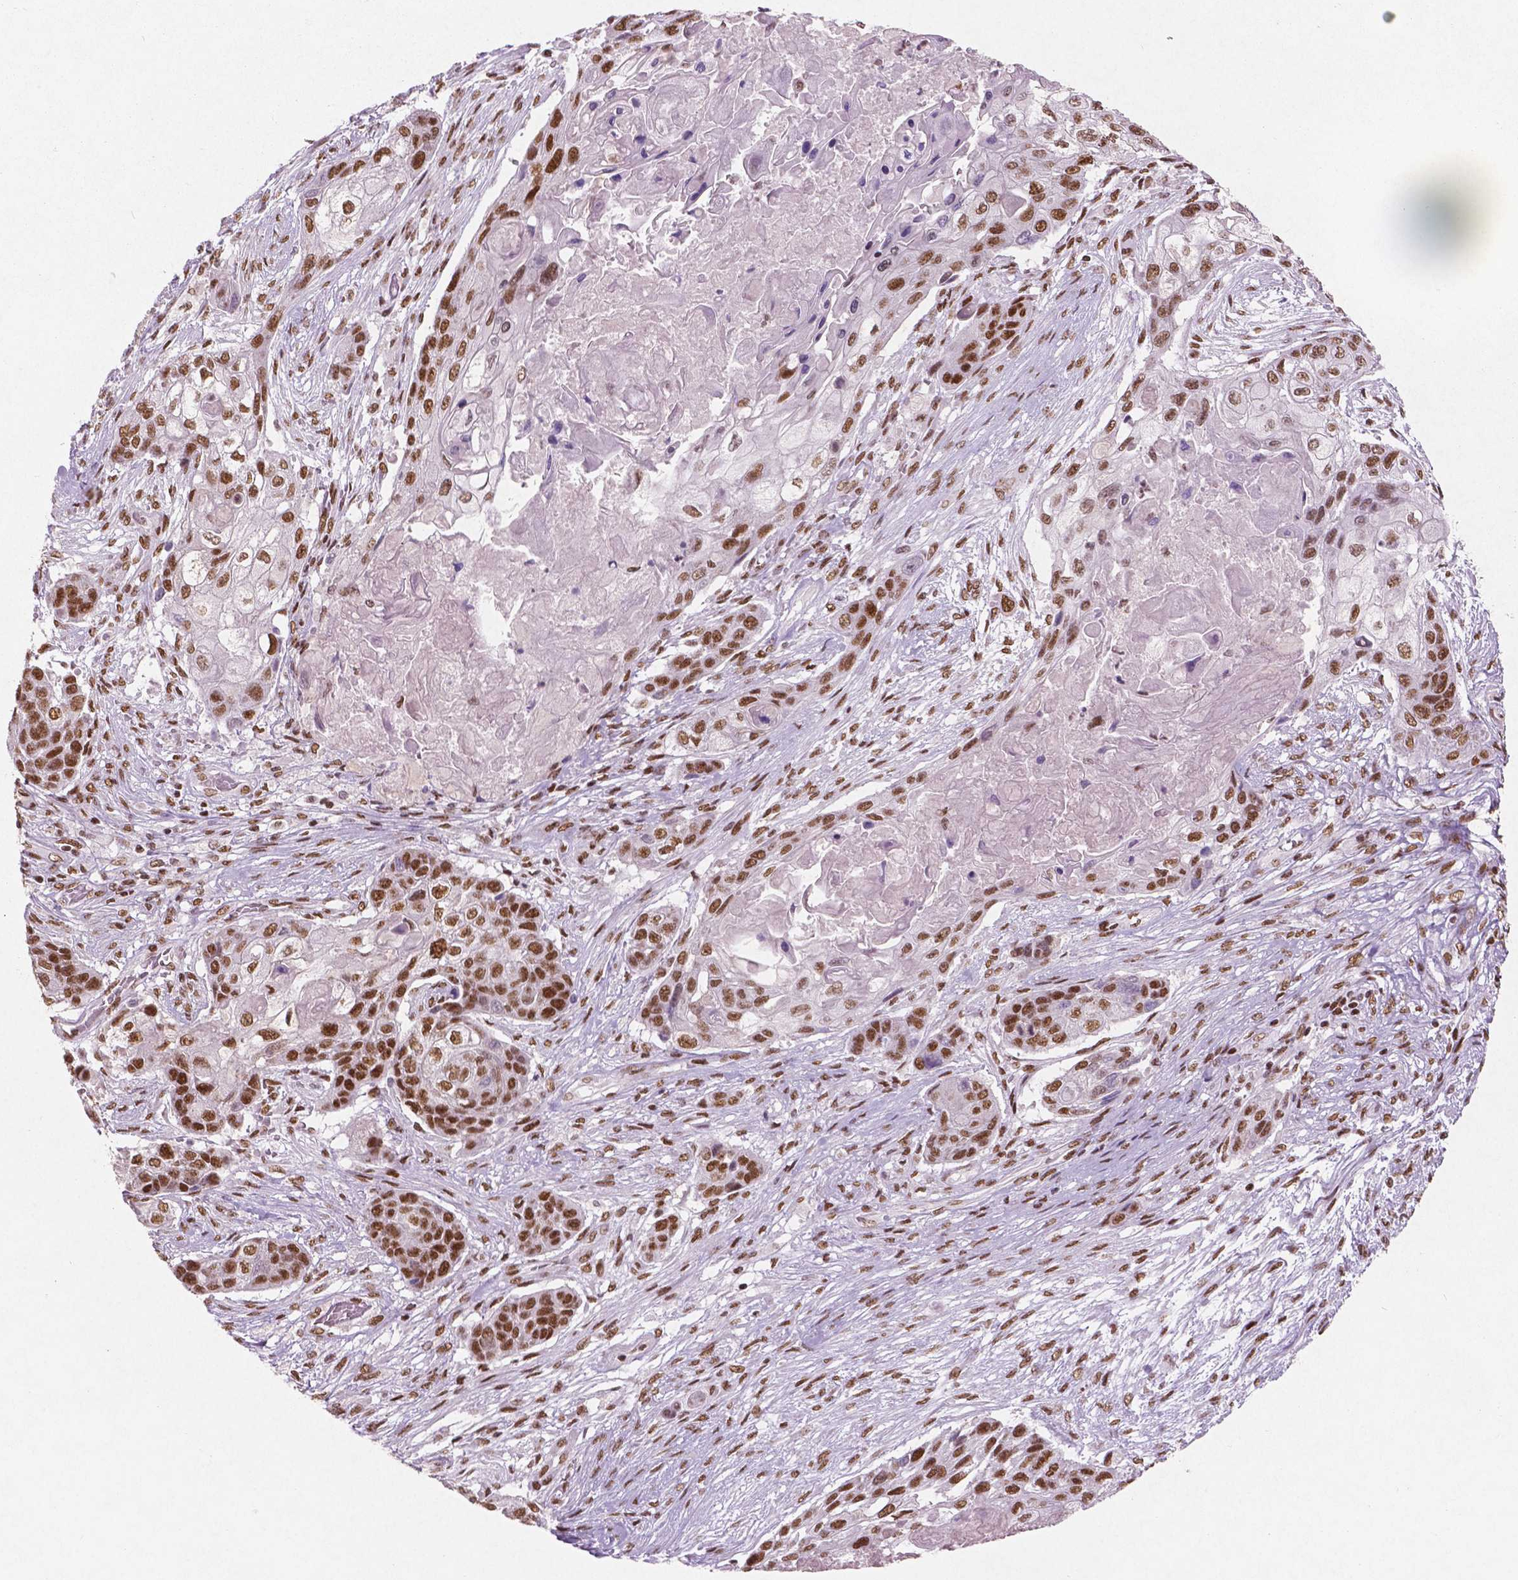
{"staining": {"intensity": "moderate", "quantity": ">75%", "location": "nuclear"}, "tissue": "lung cancer", "cell_type": "Tumor cells", "image_type": "cancer", "snomed": [{"axis": "morphology", "description": "Squamous cell carcinoma, NOS"}, {"axis": "topography", "description": "Lung"}], "caption": "Immunohistochemistry (DAB (3,3'-diaminobenzidine)) staining of human lung cancer (squamous cell carcinoma) reveals moderate nuclear protein positivity in about >75% of tumor cells.", "gene": "BRD4", "patient": {"sex": "male", "age": 69}}